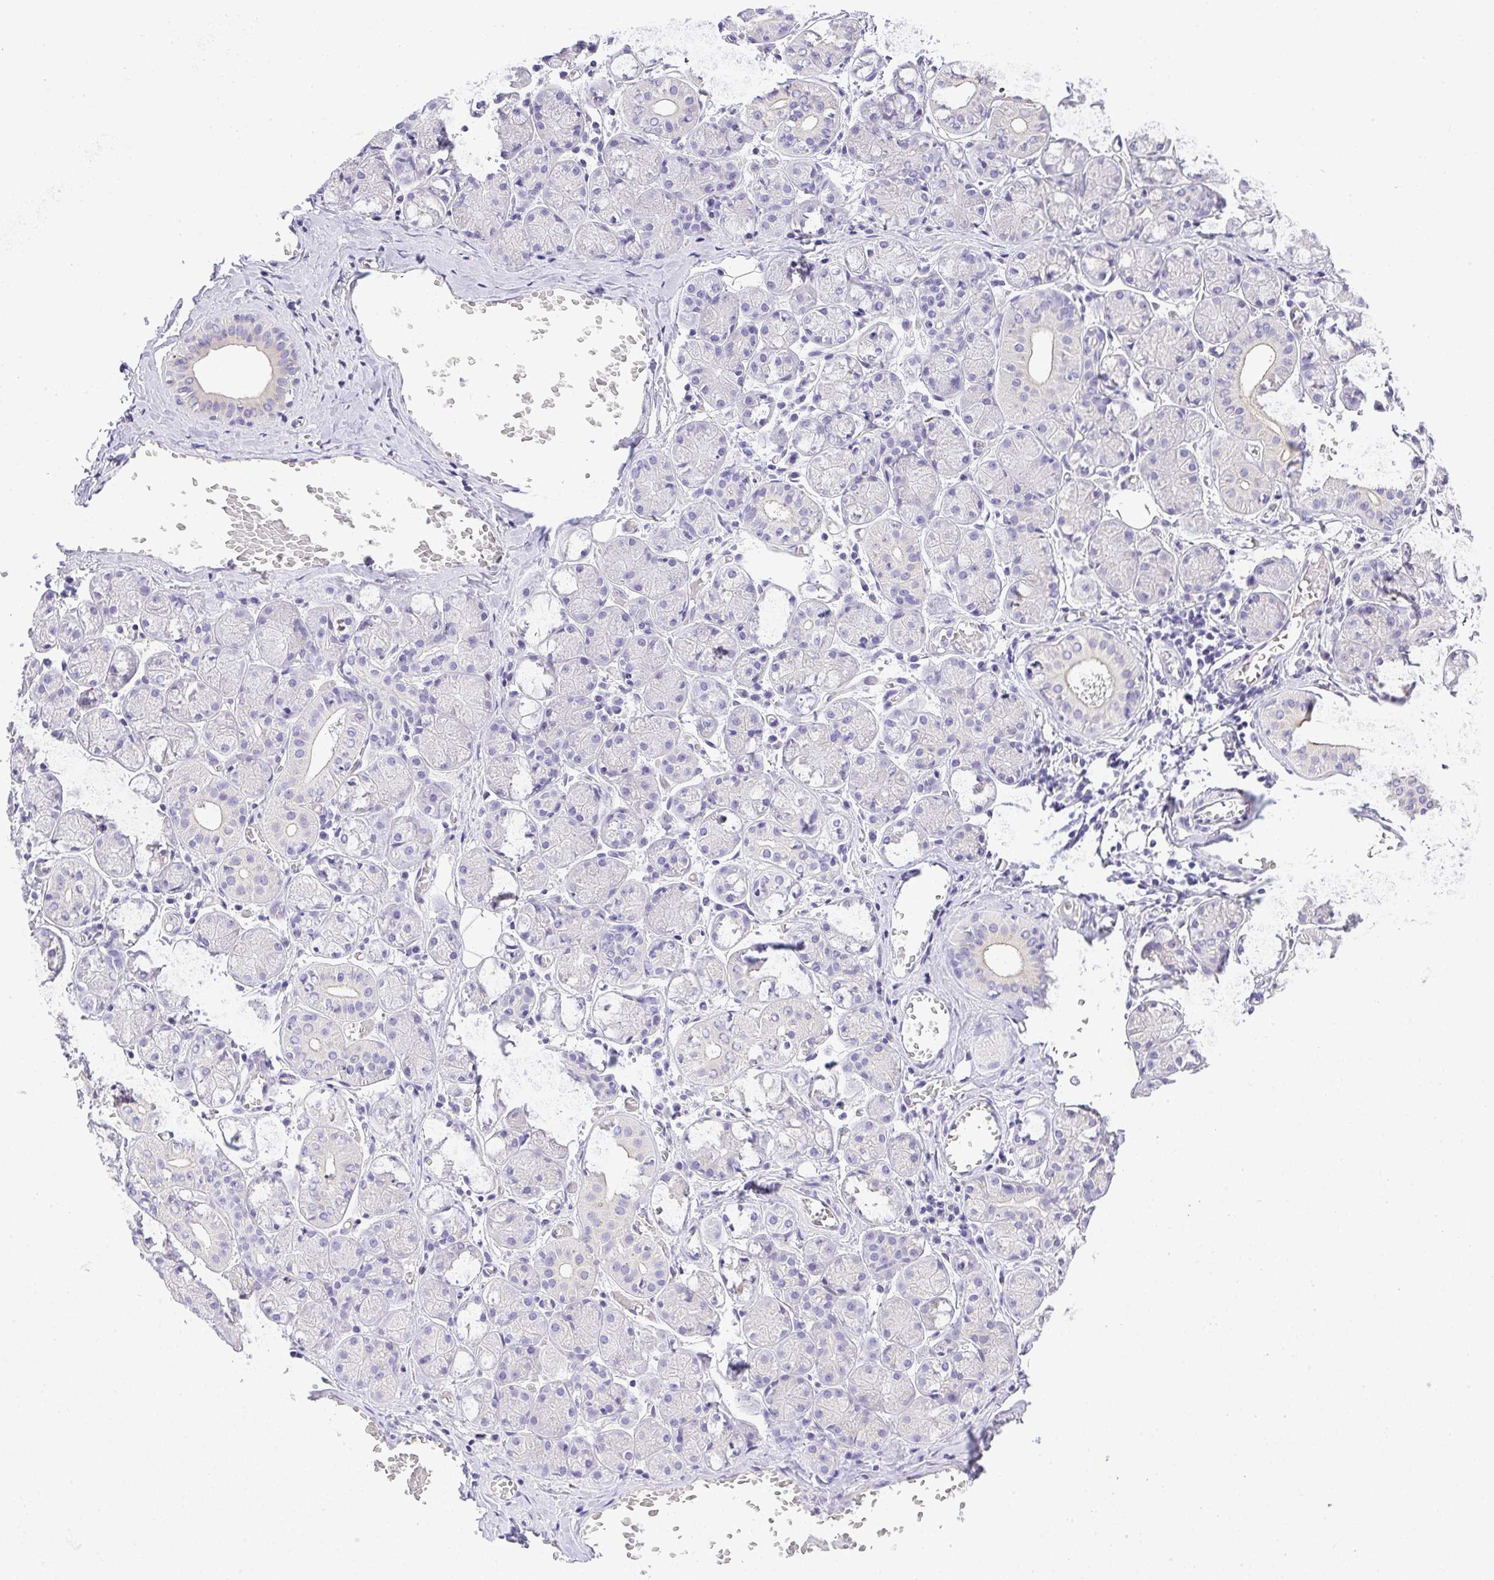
{"staining": {"intensity": "negative", "quantity": "none", "location": "none"}, "tissue": "salivary gland", "cell_type": "Glandular cells", "image_type": "normal", "snomed": [{"axis": "morphology", "description": "Normal tissue, NOS"}, {"axis": "topography", "description": "Salivary gland"}], "caption": "The IHC image has no significant expression in glandular cells of salivary gland. The staining is performed using DAB (3,3'-diaminobenzidine) brown chromogen with nuclei counter-stained in using hematoxylin.", "gene": "PLPPR3", "patient": {"sex": "female", "age": 24}}